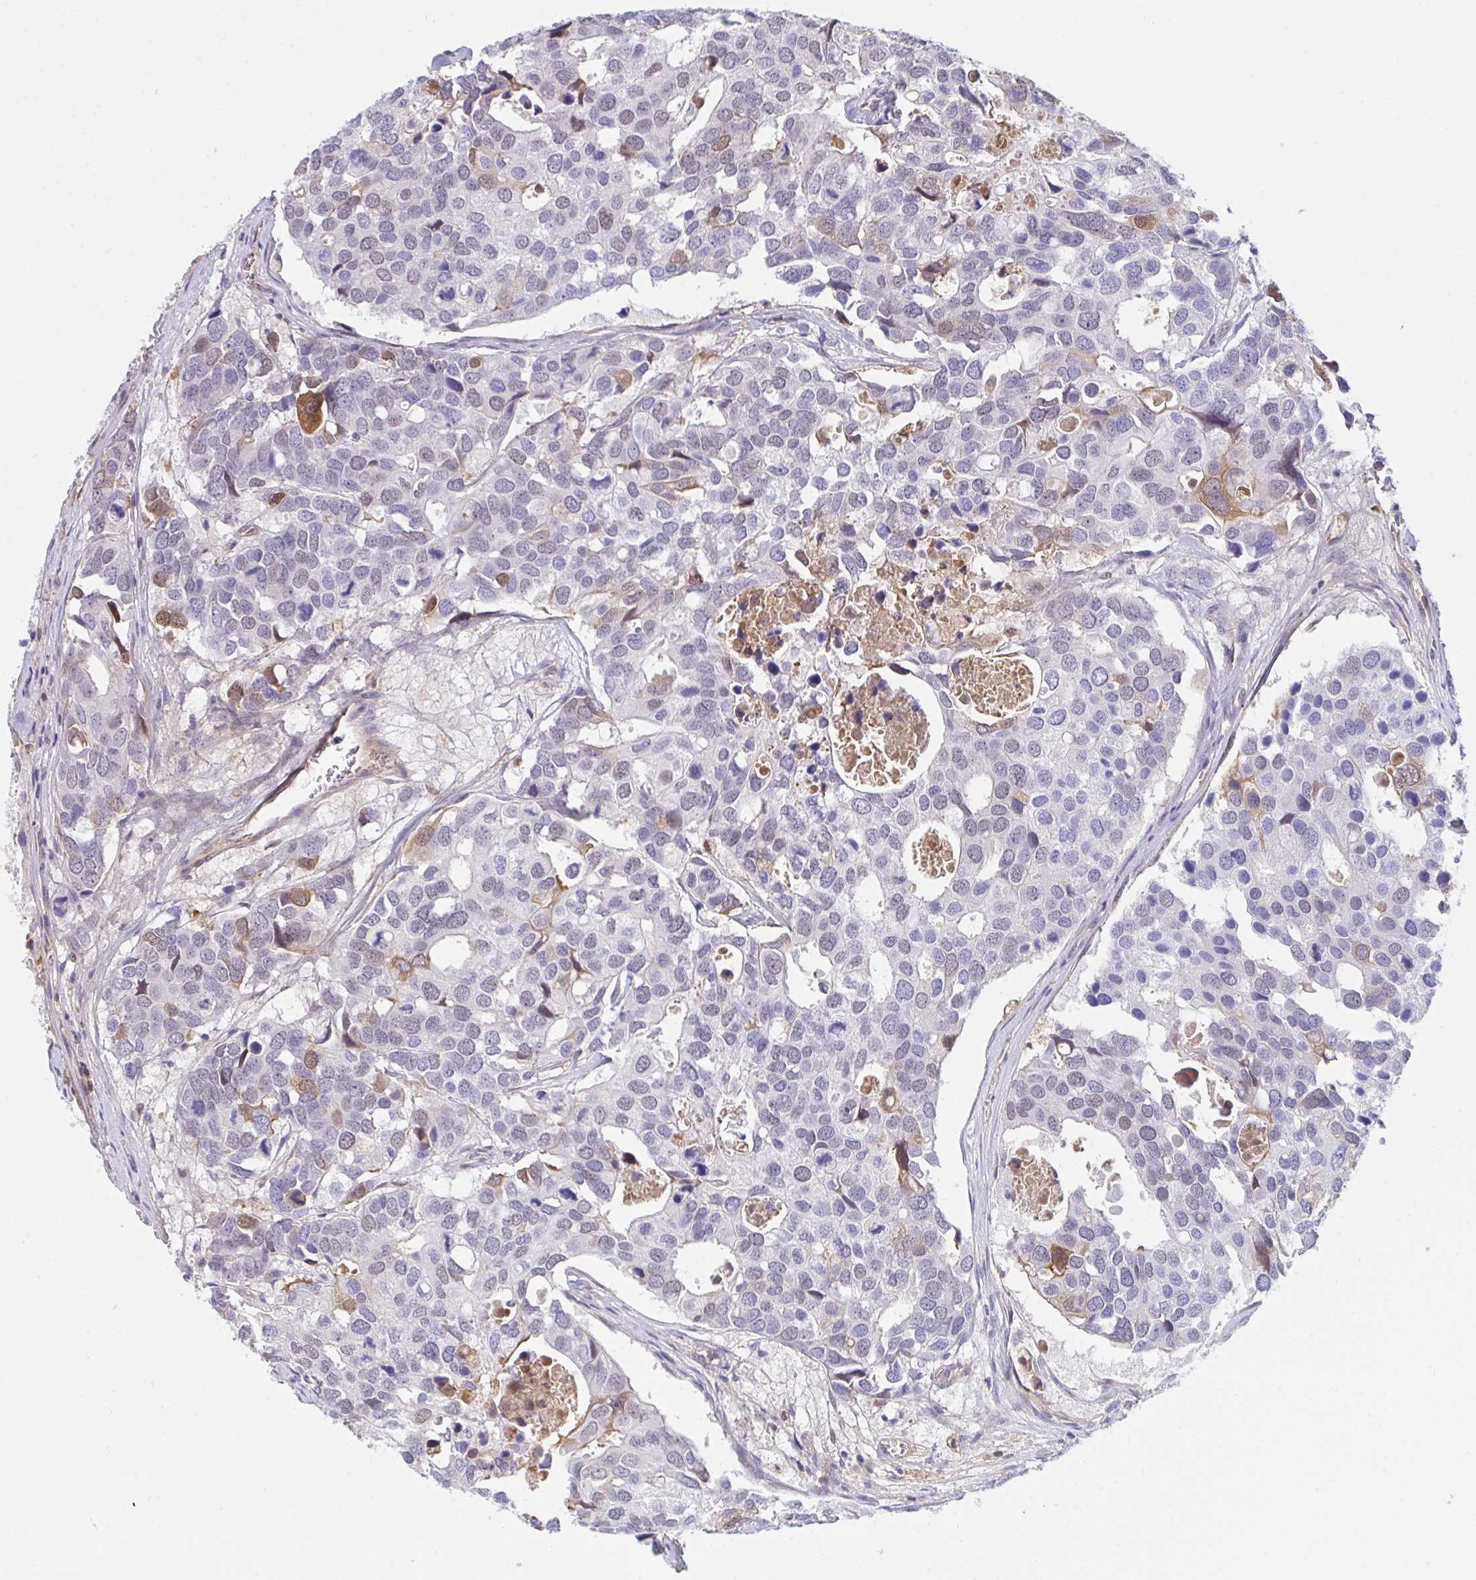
{"staining": {"intensity": "weak", "quantity": "<25%", "location": "cytoplasmic/membranous,nuclear"}, "tissue": "breast cancer", "cell_type": "Tumor cells", "image_type": "cancer", "snomed": [{"axis": "morphology", "description": "Duct carcinoma"}, {"axis": "topography", "description": "Breast"}], "caption": "There is no significant staining in tumor cells of breast cancer. (DAB (3,3'-diaminobenzidine) IHC, high magnification).", "gene": "DSCAML1", "patient": {"sex": "female", "age": 83}}